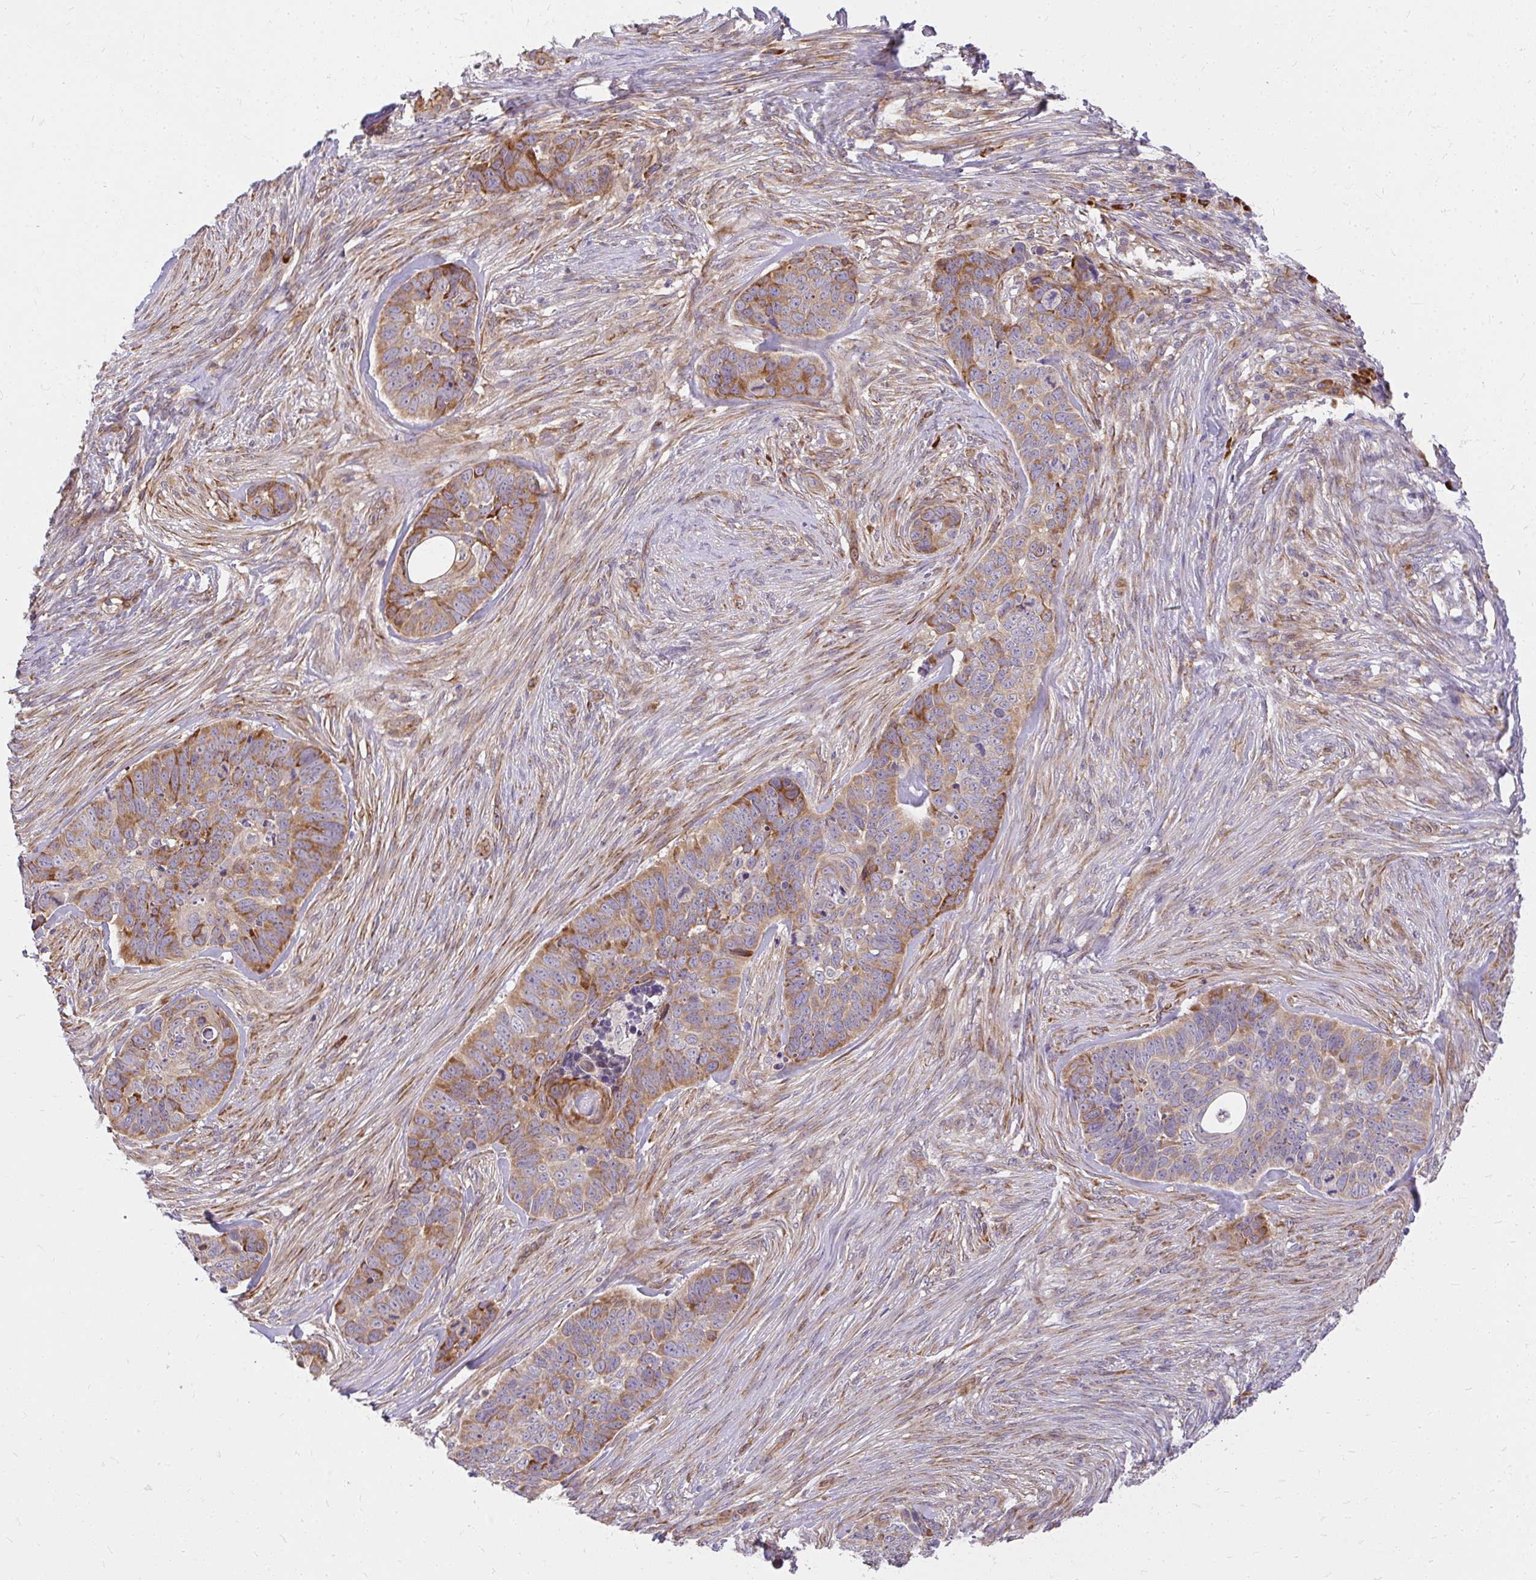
{"staining": {"intensity": "moderate", "quantity": "25%-75%", "location": "cytoplasmic/membranous"}, "tissue": "skin cancer", "cell_type": "Tumor cells", "image_type": "cancer", "snomed": [{"axis": "morphology", "description": "Basal cell carcinoma"}, {"axis": "topography", "description": "Skin"}], "caption": "Tumor cells display moderate cytoplasmic/membranous staining in about 25%-75% of cells in basal cell carcinoma (skin).", "gene": "RSKR", "patient": {"sex": "female", "age": 82}}